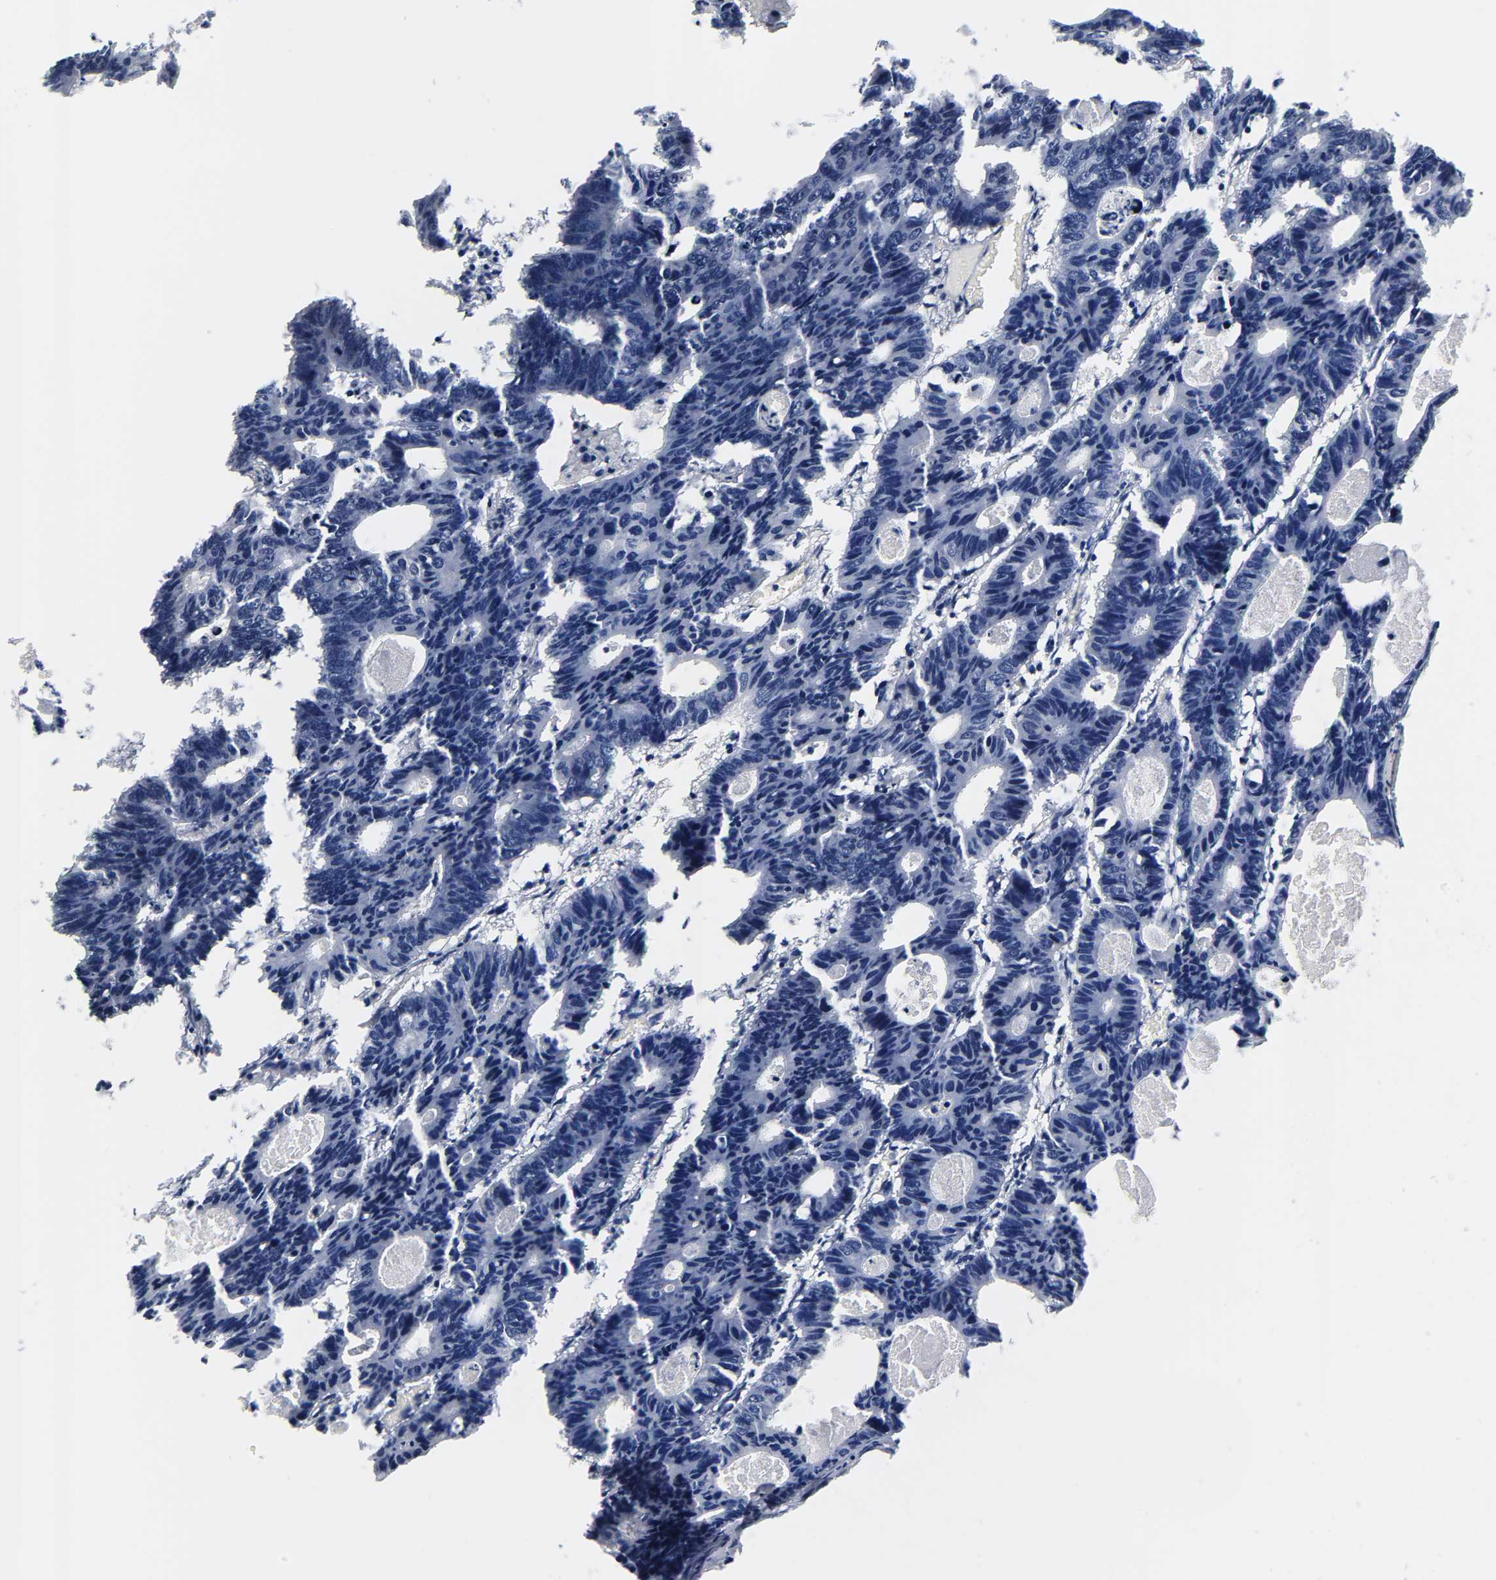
{"staining": {"intensity": "negative", "quantity": "none", "location": "none"}, "tissue": "colorectal cancer", "cell_type": "Tumor cells", "image_type": "cancer", "snomed": [{"axis": "morphology", "description": "Adenocarcinoma, NOS"}, {"axis": "topography", "description": "Colon"}], "caption": "A high-resolution micrograph shows immunohistochemistry staining of colorectal cancer, which displays no significant staining in tumor cells.", "gene": "REL", "patient": {"sex": "female", "age": 55}}